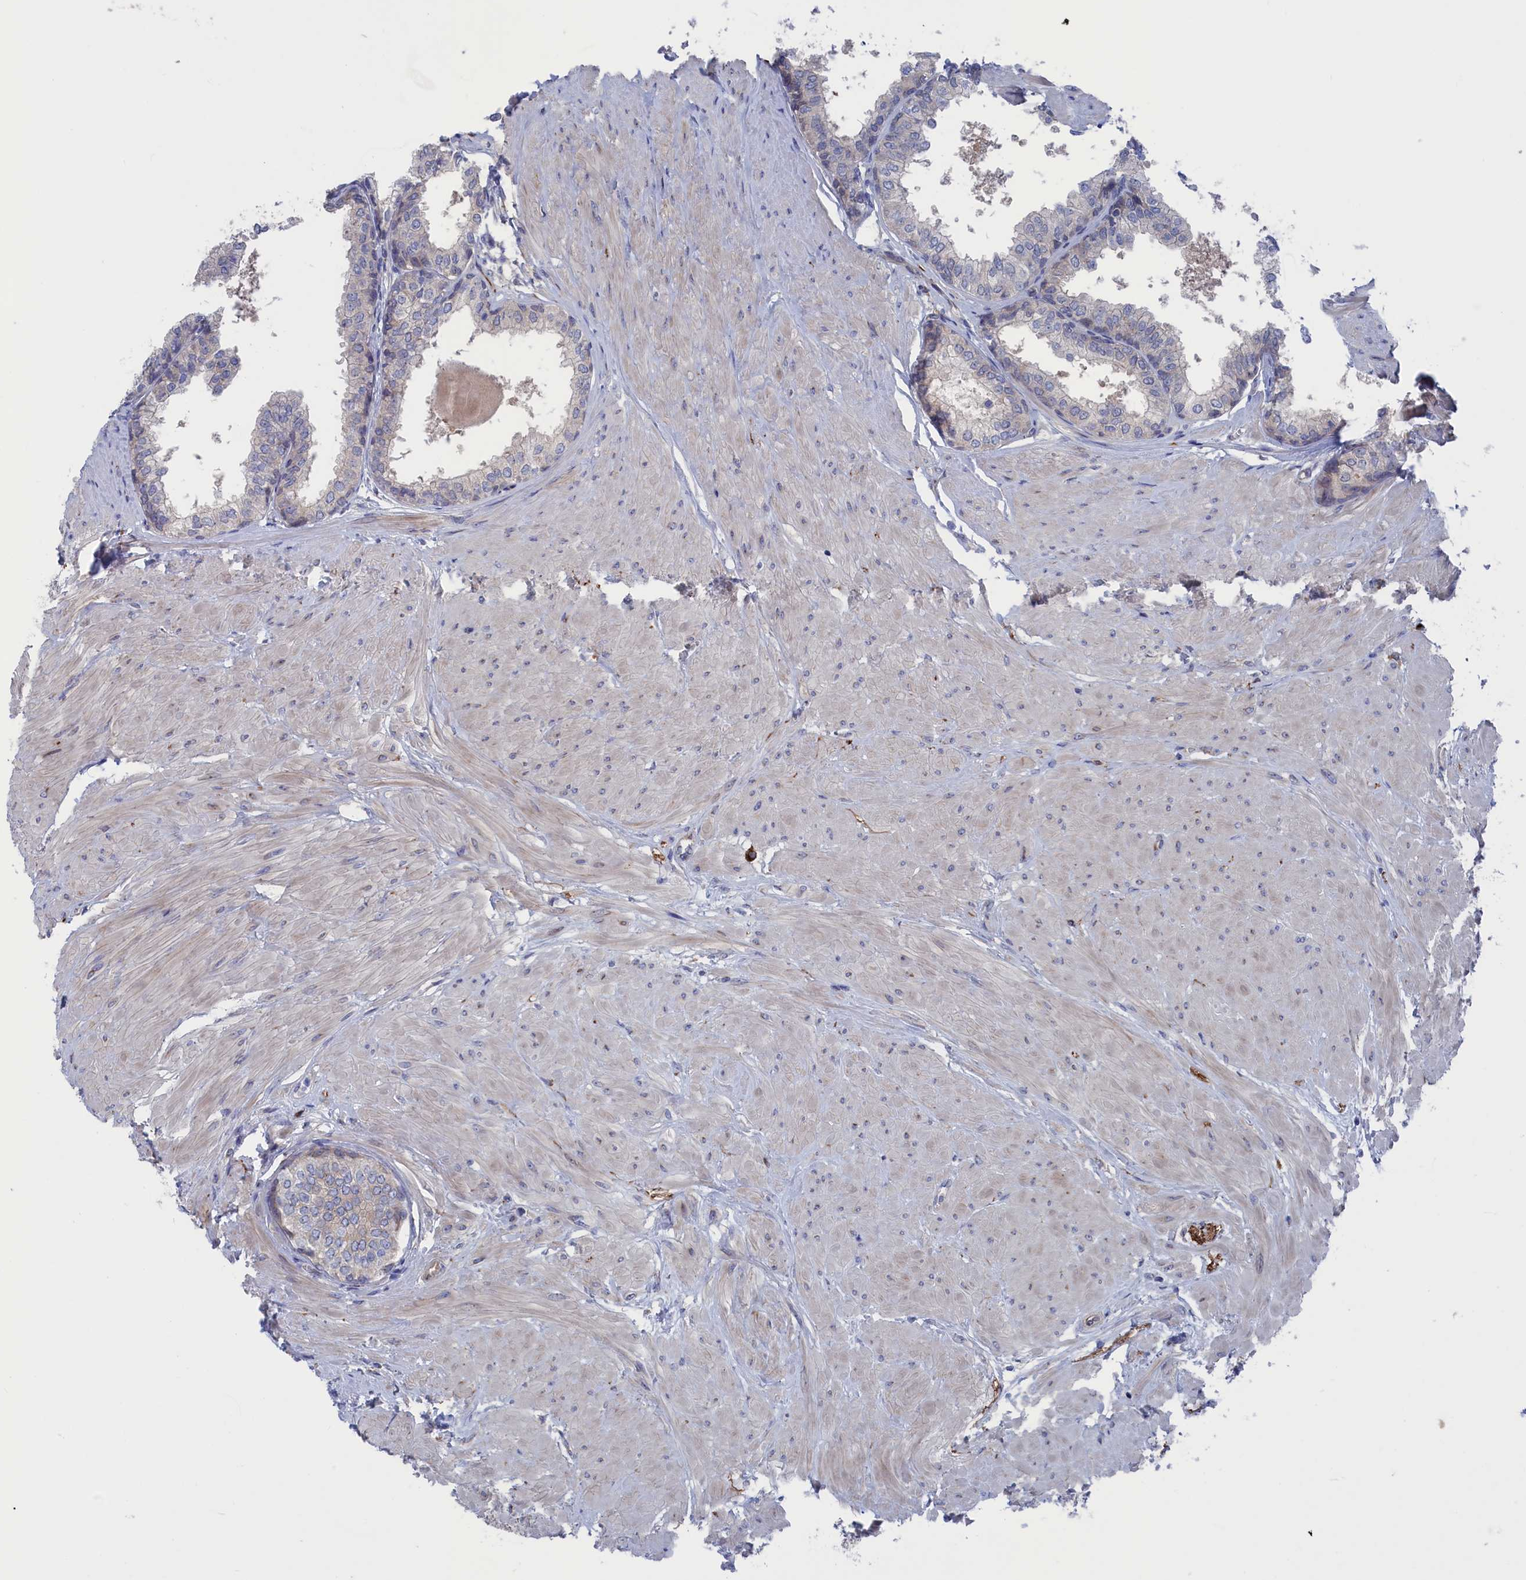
{"staining": {"intensity": "negative", "quantity": "none", "location": "none"}, "tissue": "prostate", "cell_type": "Glandular cells", "image_type": "normal", "snomed": [{"axis": "morphology", "description": "Normal tissue, NOS"}, {"axis": "topography", "description": "Prostate"}], "caption": "Immunohistochemical staining of unremarkable human prostate exhibits no significant expression in glandular cells. (Brightfield microscopy of DAB (3,3'-diaminobenzidine) IHC at high magnification).", "gene": "NUTF2", "patient": {"sex": "male", "age": 48}}